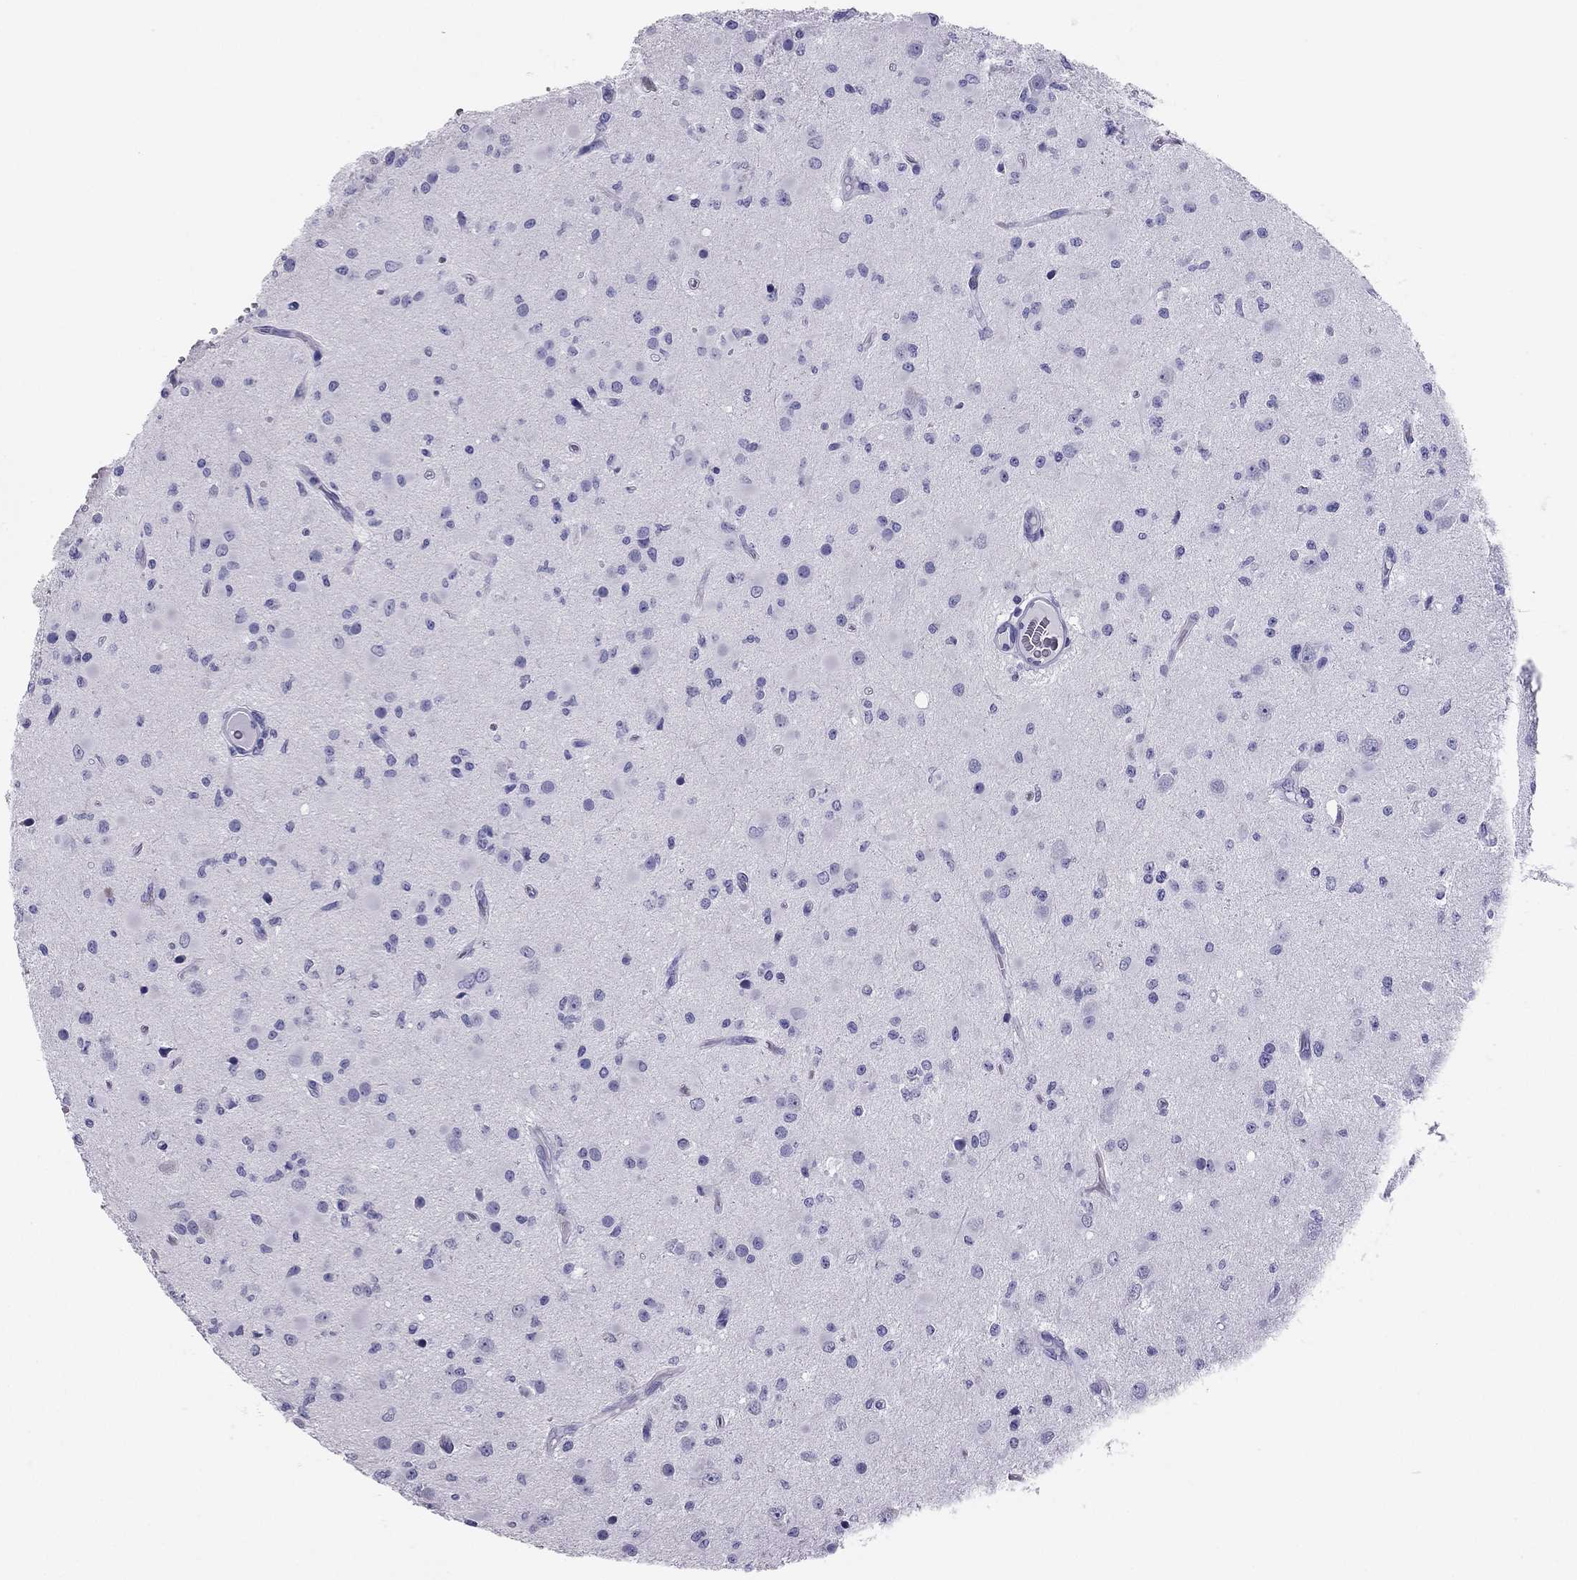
{"staining": {"intensity": "negative", "quantity": "none", "location": "none"}, "tissue": "glioma", "cell_type": "Tumor cells", "image_type": "cancer", "snomed": [{"axis": "morphology", "description": "Glioma, malignant, Low grade"}, {"axis": "topography", "description": "Brain"}], "caption": "High power microscopy photomicrograph of an immunohistochemistry (IHC) image of malignant glioma (low-grade), revealing no significant staining in tumor cells.", "gene": "PDE6A", "patient": {"sex": "female", "age": 45}}